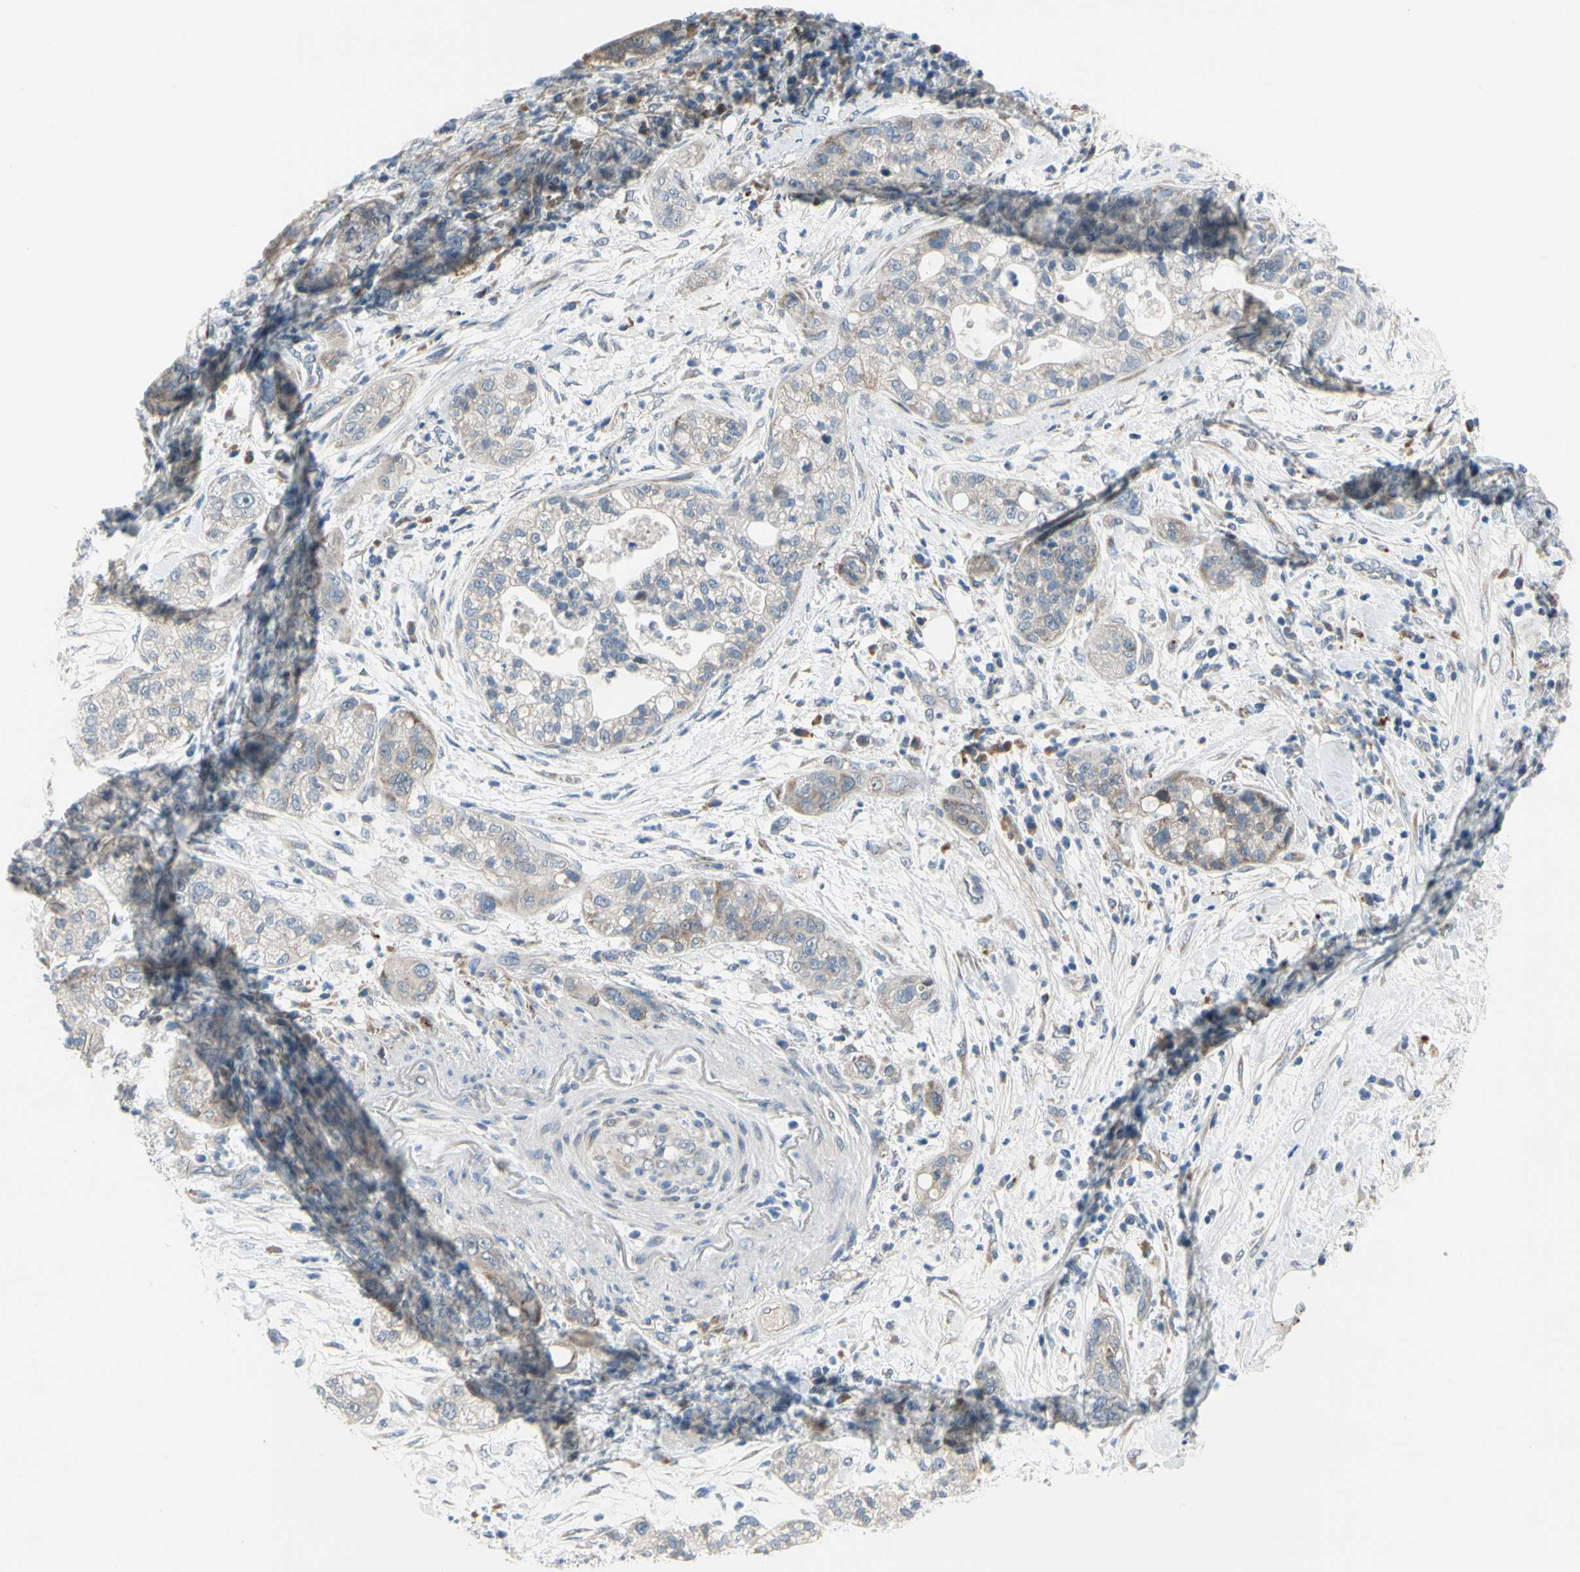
{"staining": {"intensity": "weak", "quantity": "<25%", "location": "cytoplasmic/membranous"}, "tissue": "pancreatic cancer", "cell_type": "Tumor cells", "image_type": "cancer", "snomed": [{"axis": "morphology", "description": "Adenocarcinoma, NOS"}, {"axis": "topography", "description": "Pancreas"}], "caption": "DAB (3,3'-diaminobenzidine) immunohistochemical staining of pancreatic cancer displays no significant positivity in tumor cells.", "gene": "NFASC", "patient": {"sex": "female", "age": 78}}